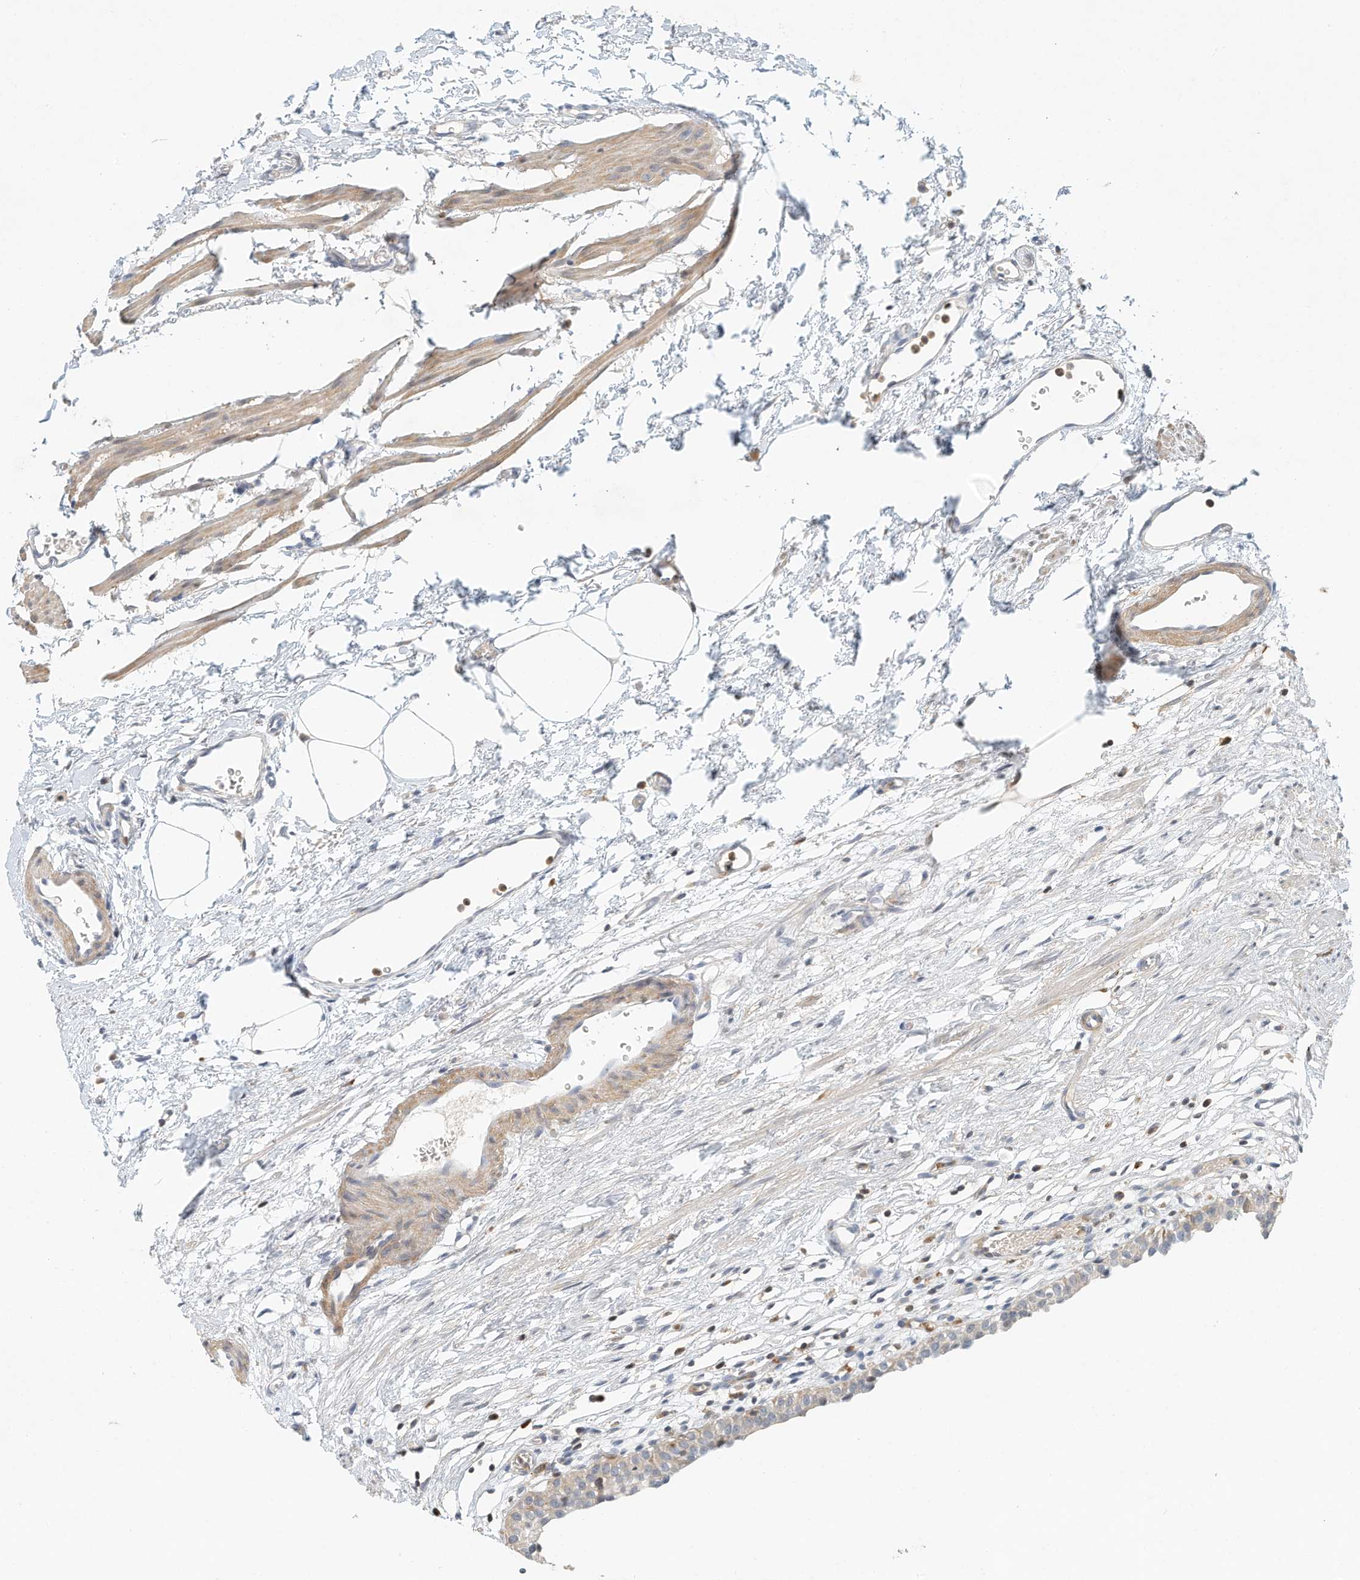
{"staining": {"intensity": "weak", "quantity": "<25%", "location": "cytoplasmic/membranous"}, "tissue": "urinary bladder", "cell_type": "Urothelial cells", "image_type": "normal", "snomed": [{"axis": "morphology", "description": "Normal tissue, NOS"}, {"axis": "morphology", "description": "Urothelial carcinoma, High grade"}, {"axis": "topography", "description": "Urinary bladder"}], "caption": "Immunohistochemistry (IHC) of normal urinary bladder reveals no staining in urothelial cells.", "gene": "MICAL1", "patient": {"sex": "female", "age": 60}}